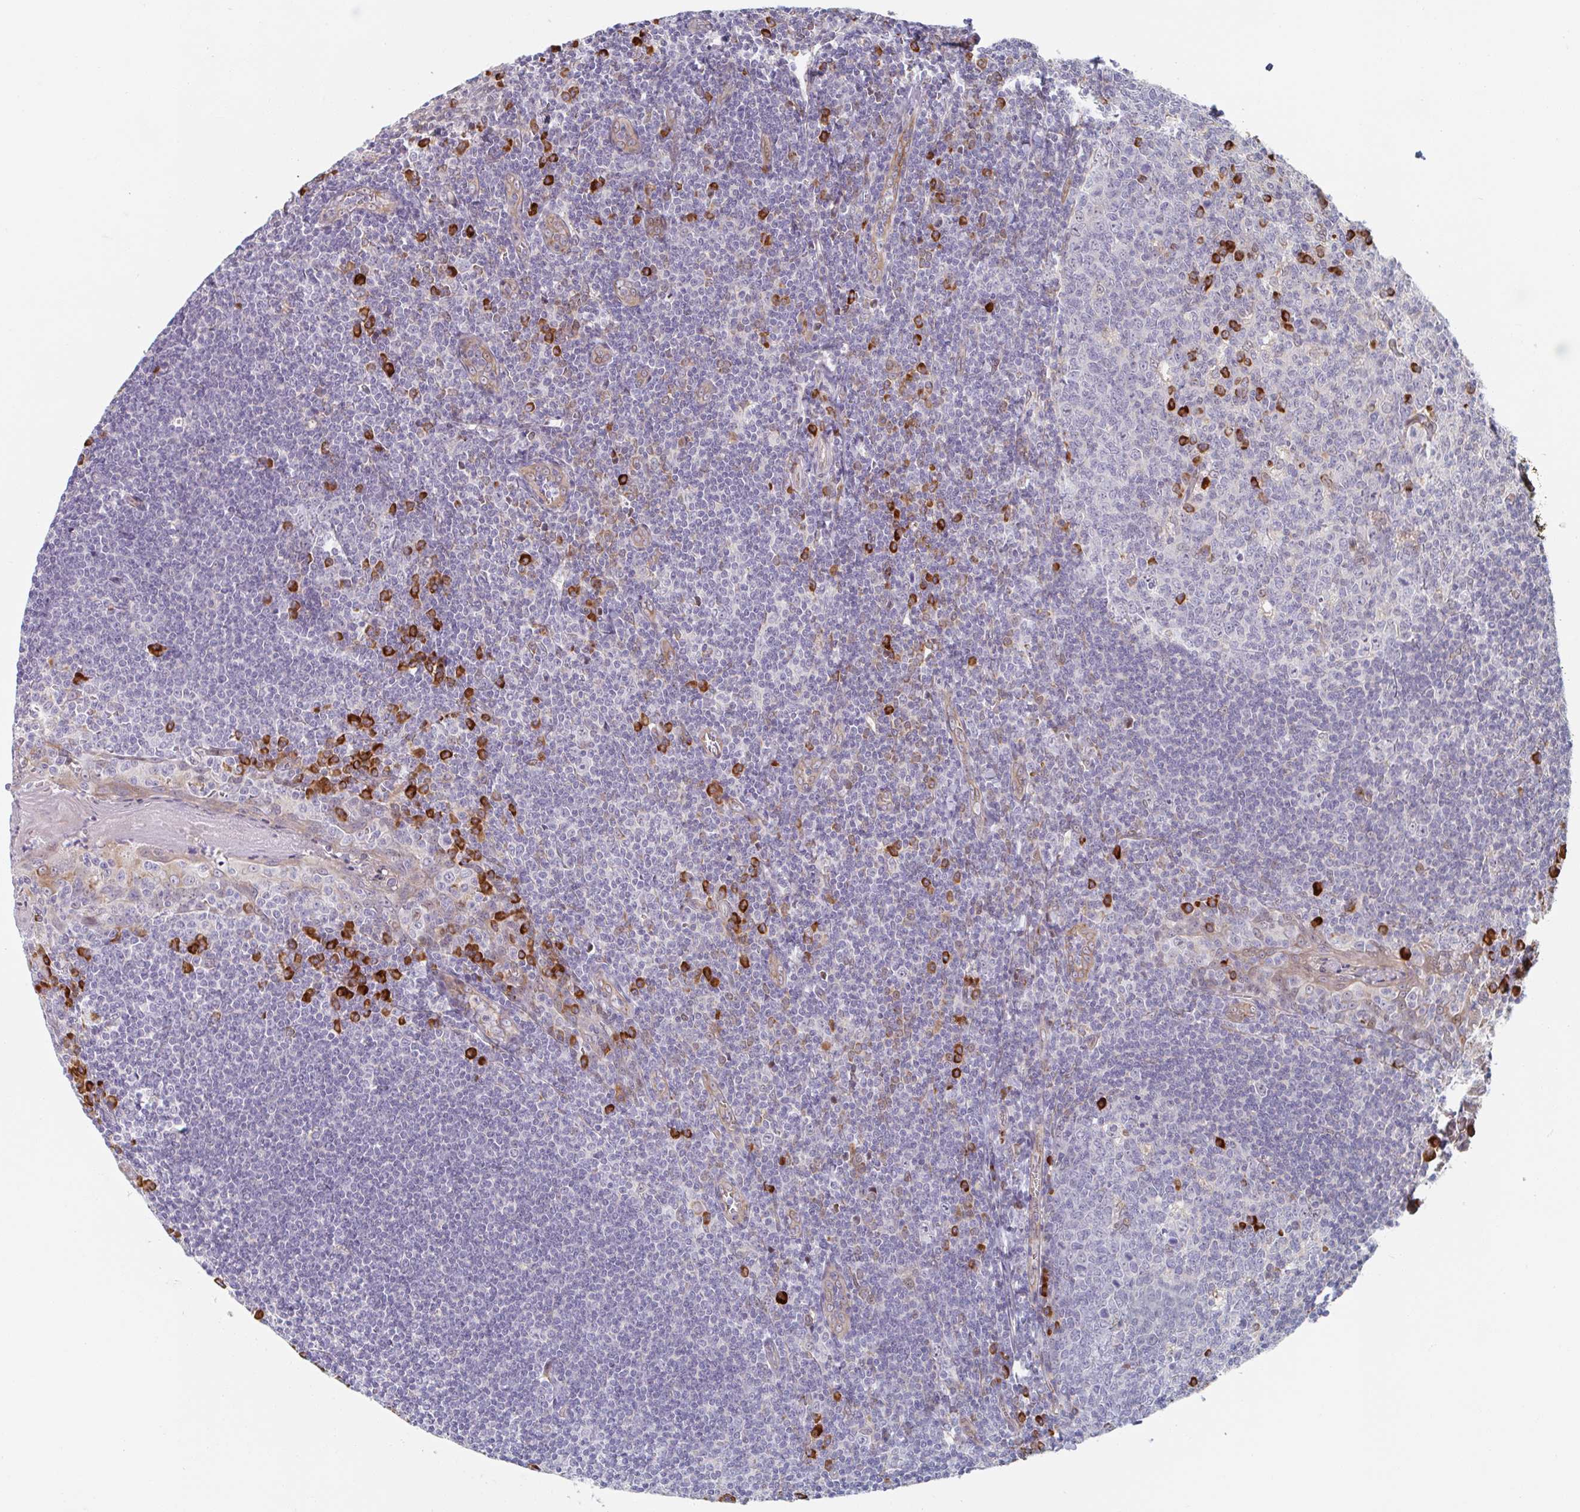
{"staining": {"intensity": "strong", "quantity": "<25%", "location": "cytoplasmic/membranous"}, "tissue": "tonsil", "cell_type": "Germinal center cells", "image_type": "normal", "snomed": [{"axis": "morphology", "description": "Normal tissue, NOS"}, {"axis": "topography", "description": "Tonsil"}], "caption": "Tonsil stained with DAB (3,3'-diaminobenzidine) IHC shows medium levels of strong cytoplasmic/membranous expression in approximately <25% of germinal center cells.", "gene": "TRAPPC10", "patient": {"sex": "male", "age": 27}}